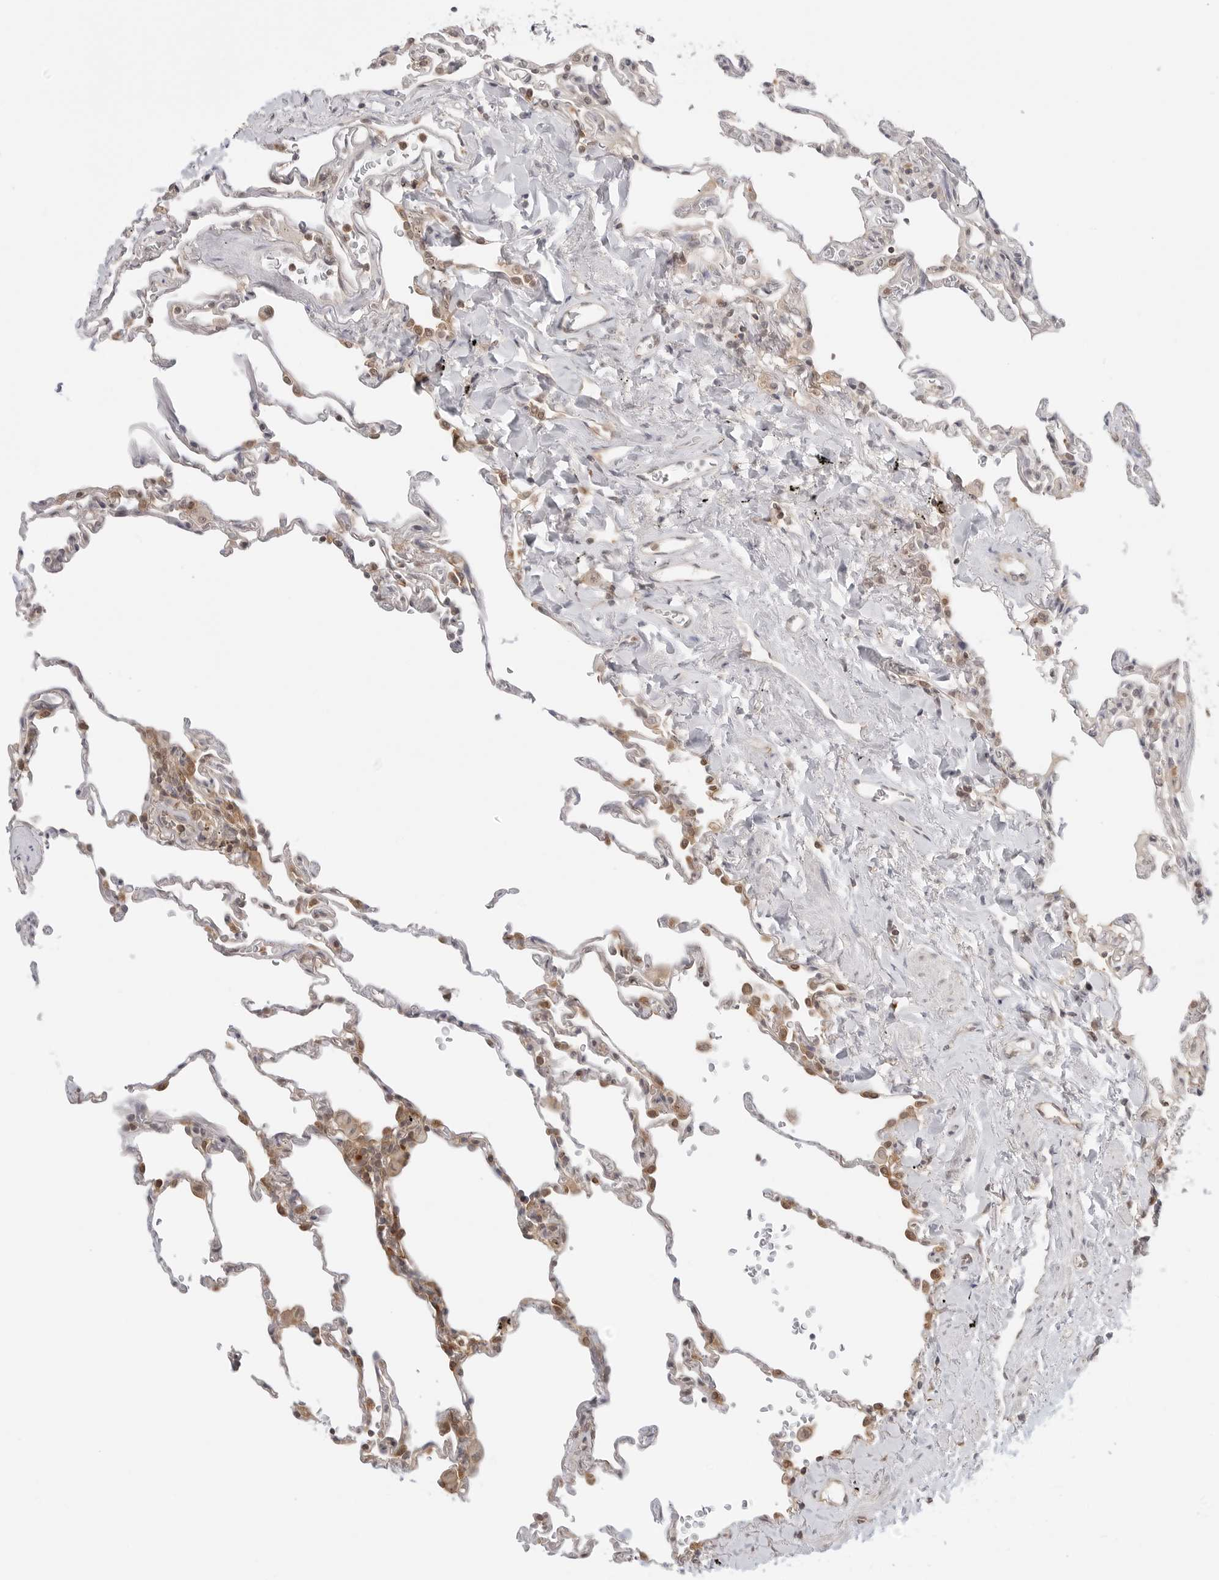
{"staining": {"intensity": "moderate", "quantity": "25%-75%", "location": "cytoplasmic/membranous,nuclear"}, "tissue": "lung", "cell_type": "Alveolar cells", "image_type": "normal", "snomed": [{"axis": "morphology", "description": "Normal tissue, NOS"}, {"axis": "topography", "description": "Lung"}], "caption": "The histopathology image shows immunohistochemical staining of benign lung. There is moderate cytoplasmic/membranous,nuclear positivity is seen in about 25%-75% of alveolar cells.", "gene": "NUDC", "patient": {"sex": "male", "age": 59}}